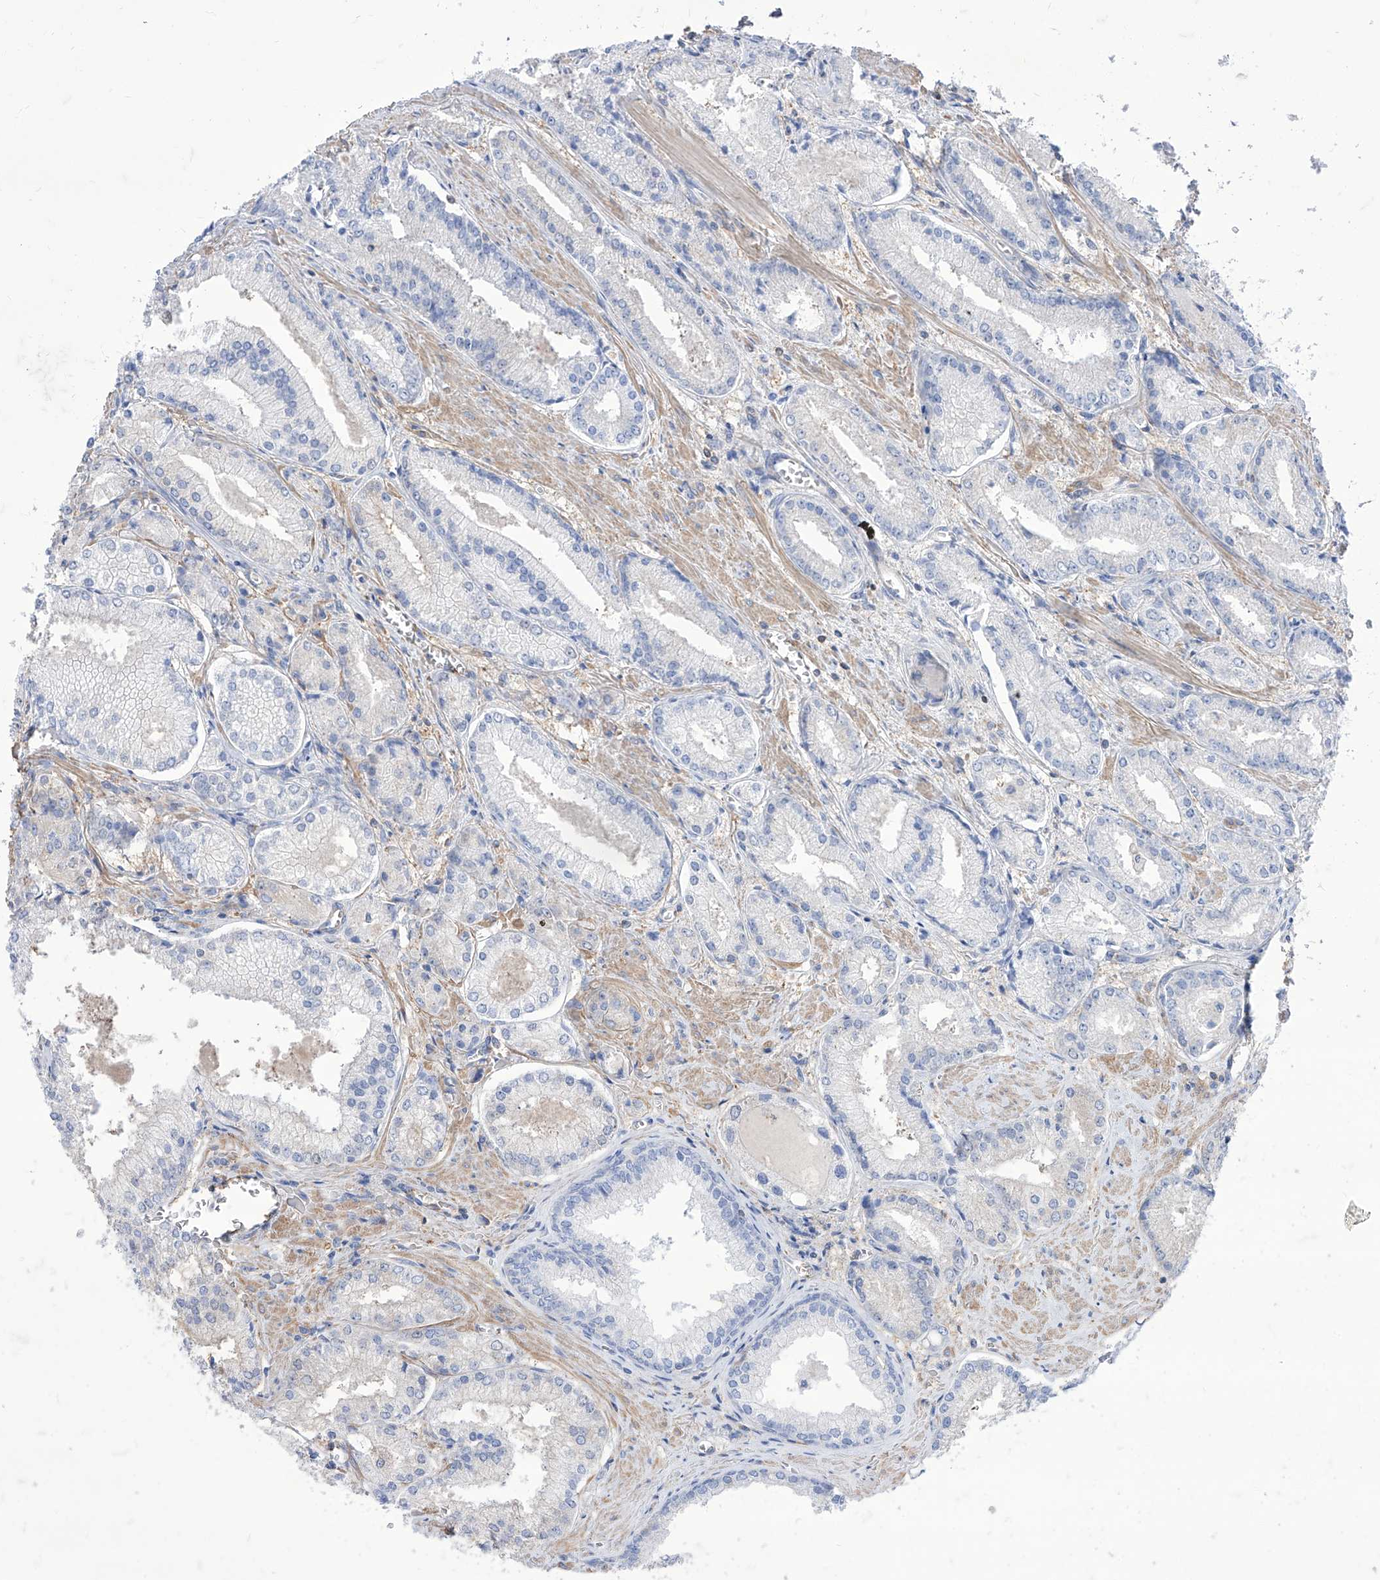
{"staining": {"intensity": "negative", "quantity": "none", "location": "none"}, "tissue": "prostate cancer", "cell_type": "Tumor cells", "image_type": "cancer", "snomed": [{"axis": "morphology", "description": "Adenocarcinoma, Low grade"}, {"axis": "topography", "description": "Prostate"}], "caption": "Image shows no protein expression in tumor cells of prostate low-grade adenocarcinoma tissue.", "gene": "C1orf74", "patient": {"sex": "male", "age": 54}}